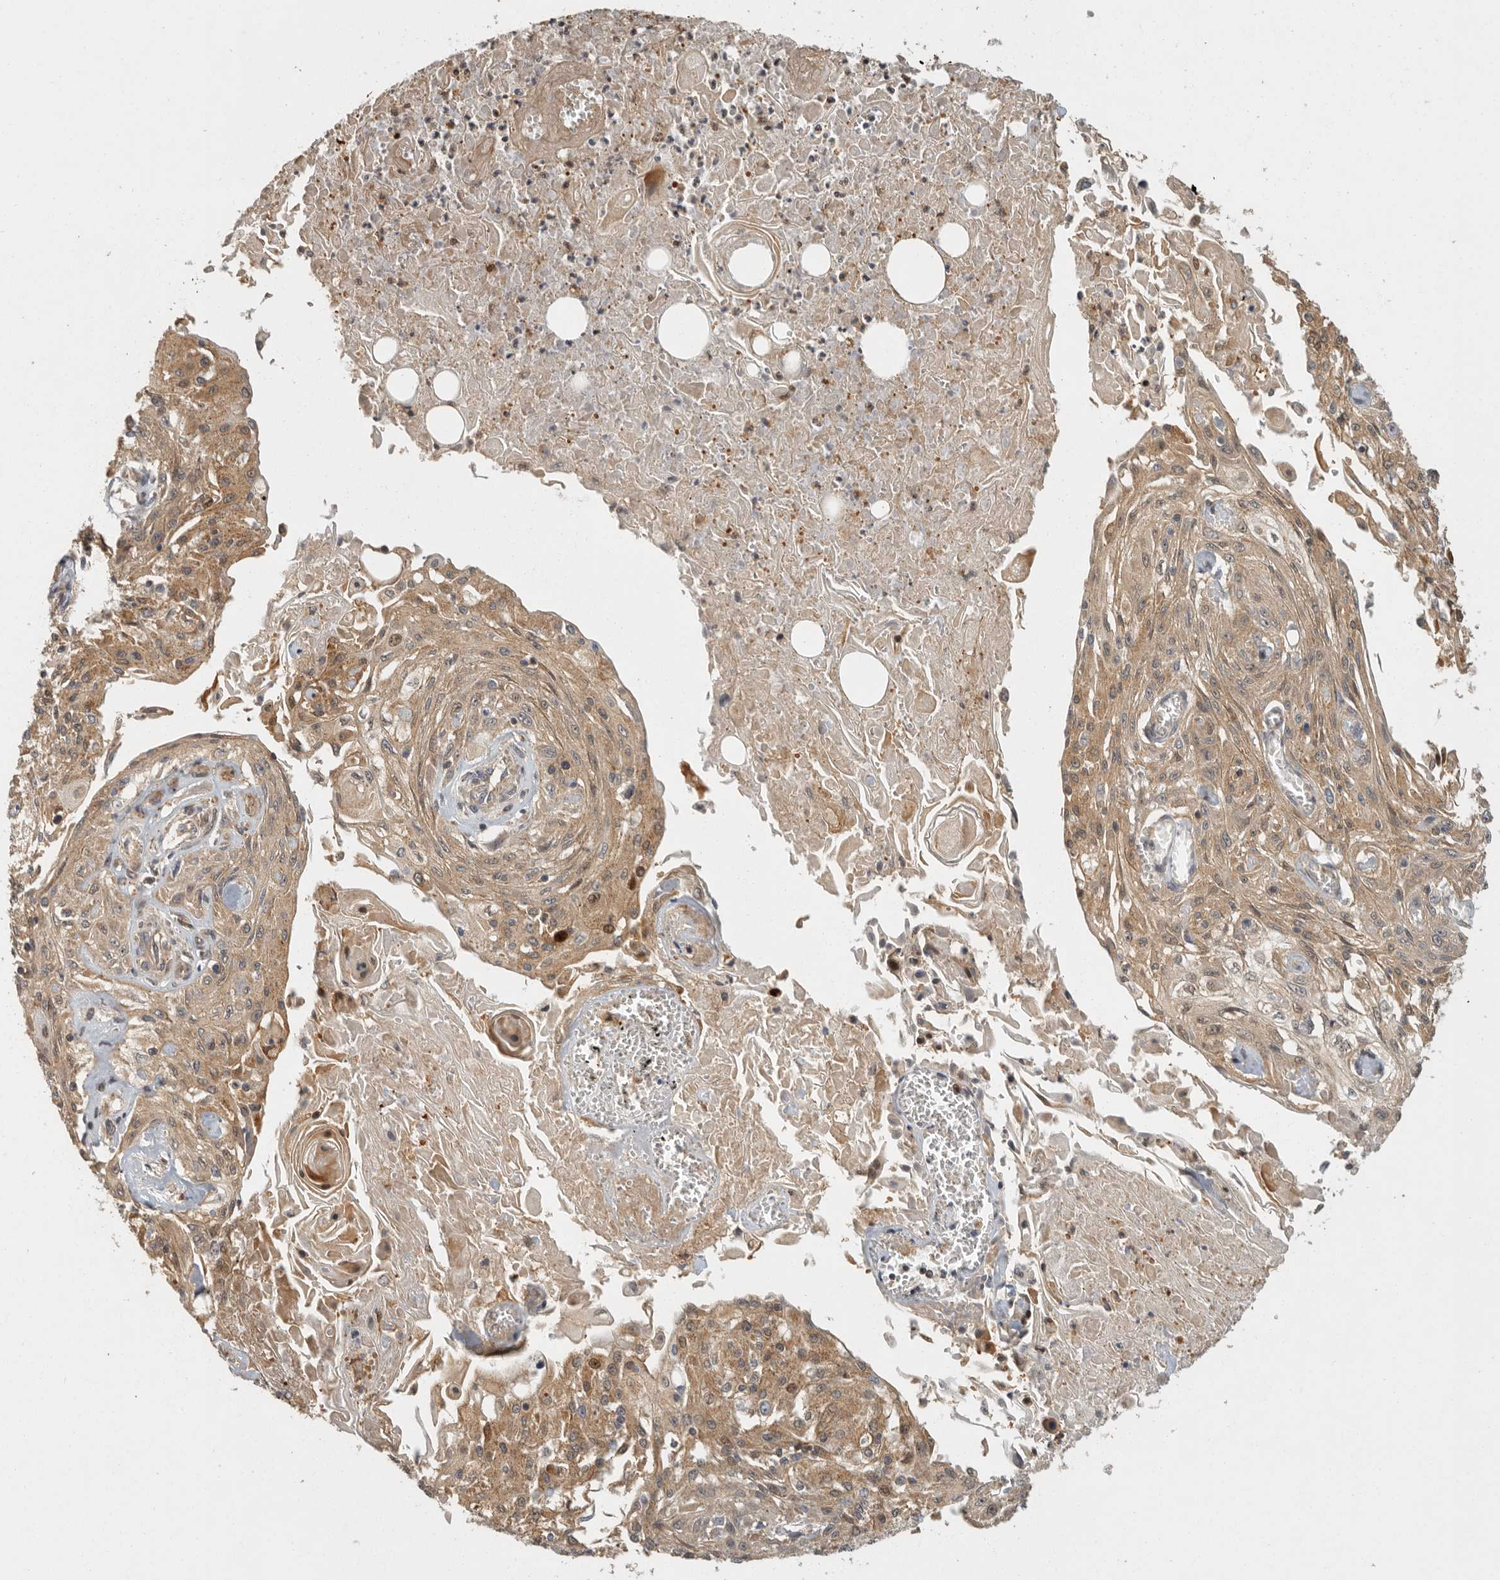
{"staining": {"intensity": "moderate", "quantity": ">75%", "location": "cytoplasmic/membranous"}, "tissue": "skin cancer", "cell_type": "Tumor cells", "image_type": "cancer", "snomed": [{"axis": "morphology", "description": "Squamous cell carcinoma, NOS"}, {"axis": "morphology", "description": "Squamous cell carcinoma, metastatic, NOS"}, {"axis": "topography", "description": "Skin"}, {"axis": "topography", "description": "Lymph node"}], "caption": "High-magnification brightfield microscopy of skin cancer (squamous cell carcinoma) stained with DAB (brown) and counterstained with hematoxylin (blue). tumor cells exhibit moderate cytoplasmic/membranous staining is present in about>75% of cells.", "gene": "SWT1", "patient": {"sex": "male", "age": 75}}